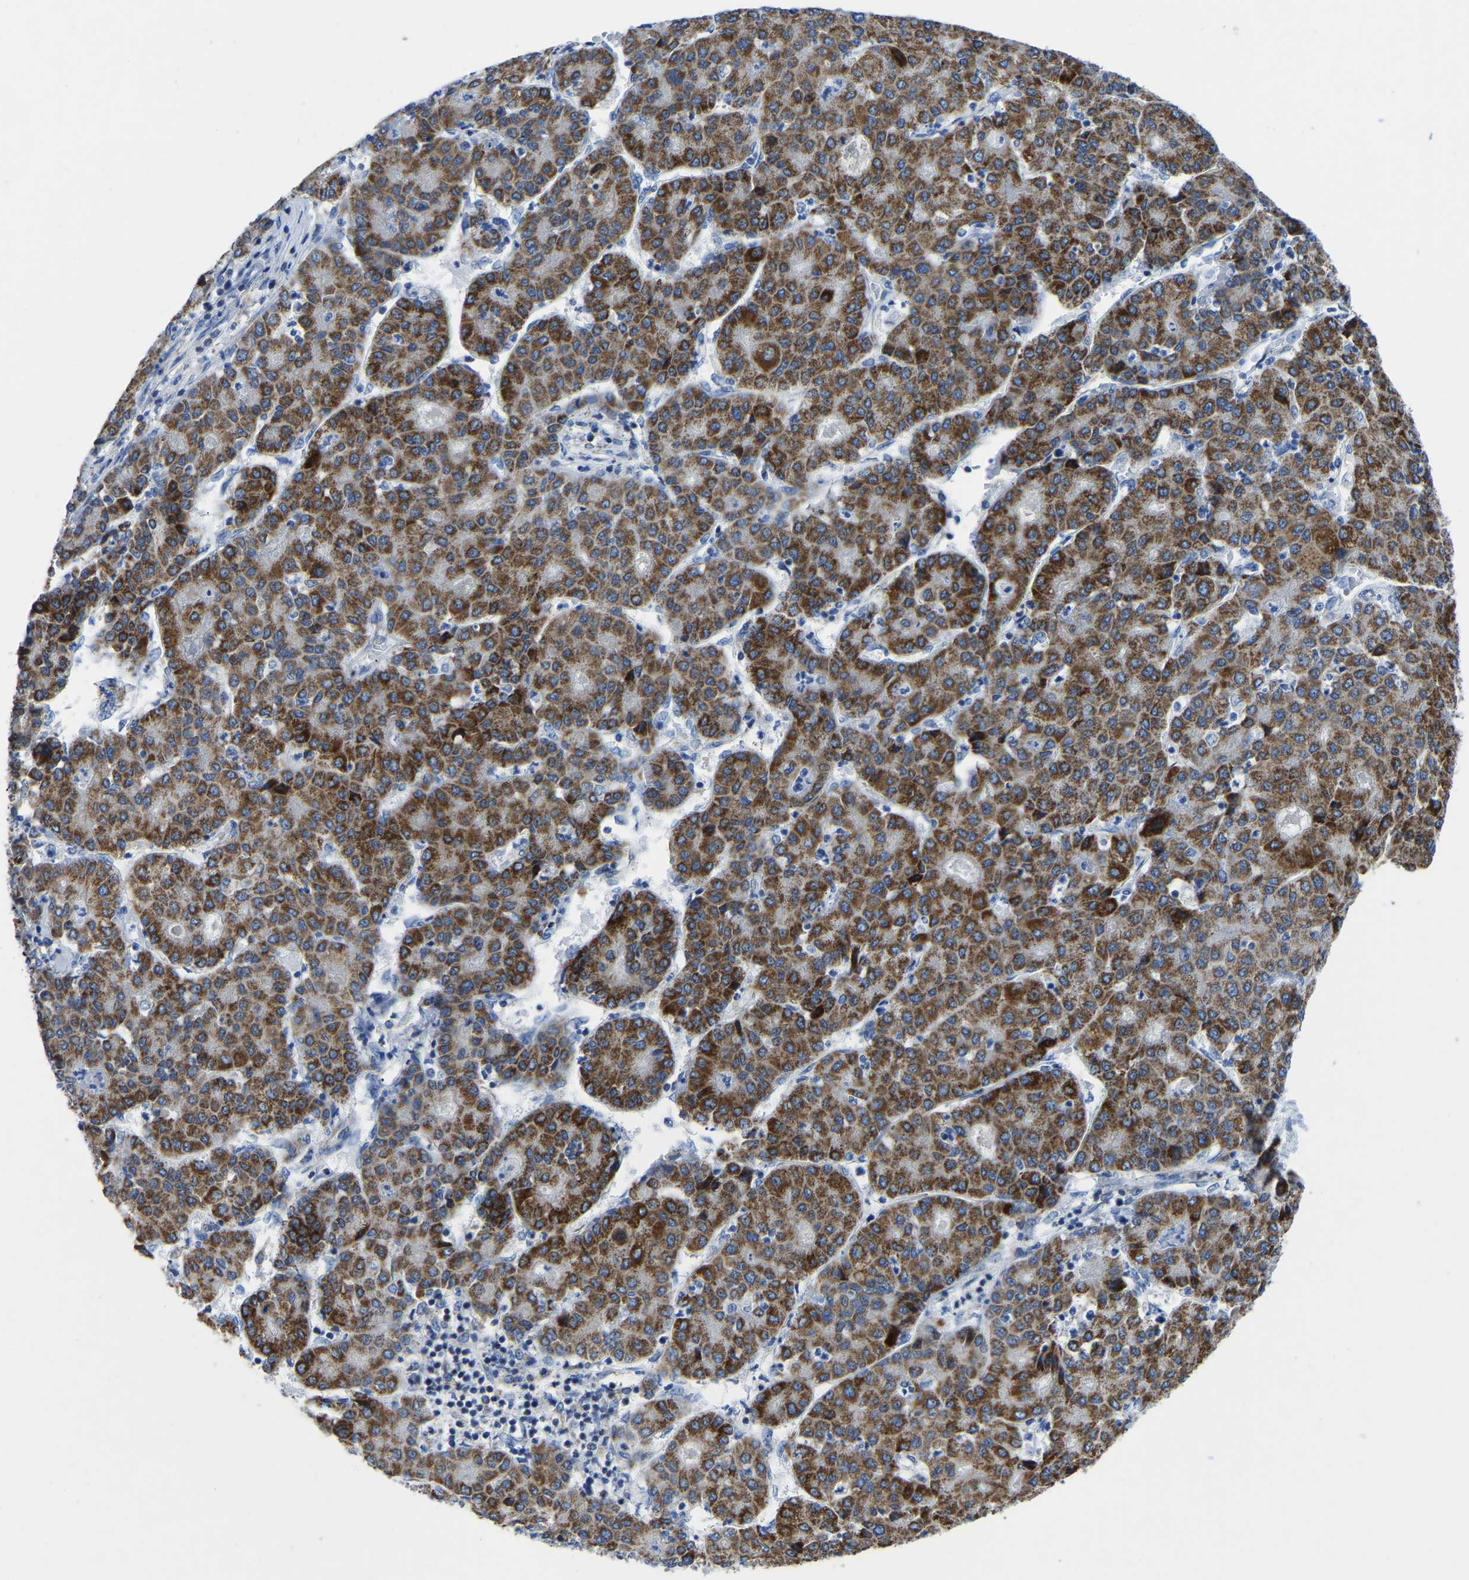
{"staining": {"intensity": "strong", "quantity": ">75%", "location": "cytoplasmic/membranous"}, "tissue": "liver cancer", "cell_type": "Tumor cells", "image_type": "cancer", "snomed": [{"axis": "morphology", "description": "Carcinoma, Hepatocellular, NOS"}, {"axis": "topography", "description": "Liver"}], "caption": "A high-resolution image shows immunohistochemistry (IHC) staining of liver hepatocellular carcinoma, which reveals strong cytoplasmic/membranous expression in about >75% of tumor cells.", "gene": "ETFA", "patient": {"sex": "male", "age": 65}}